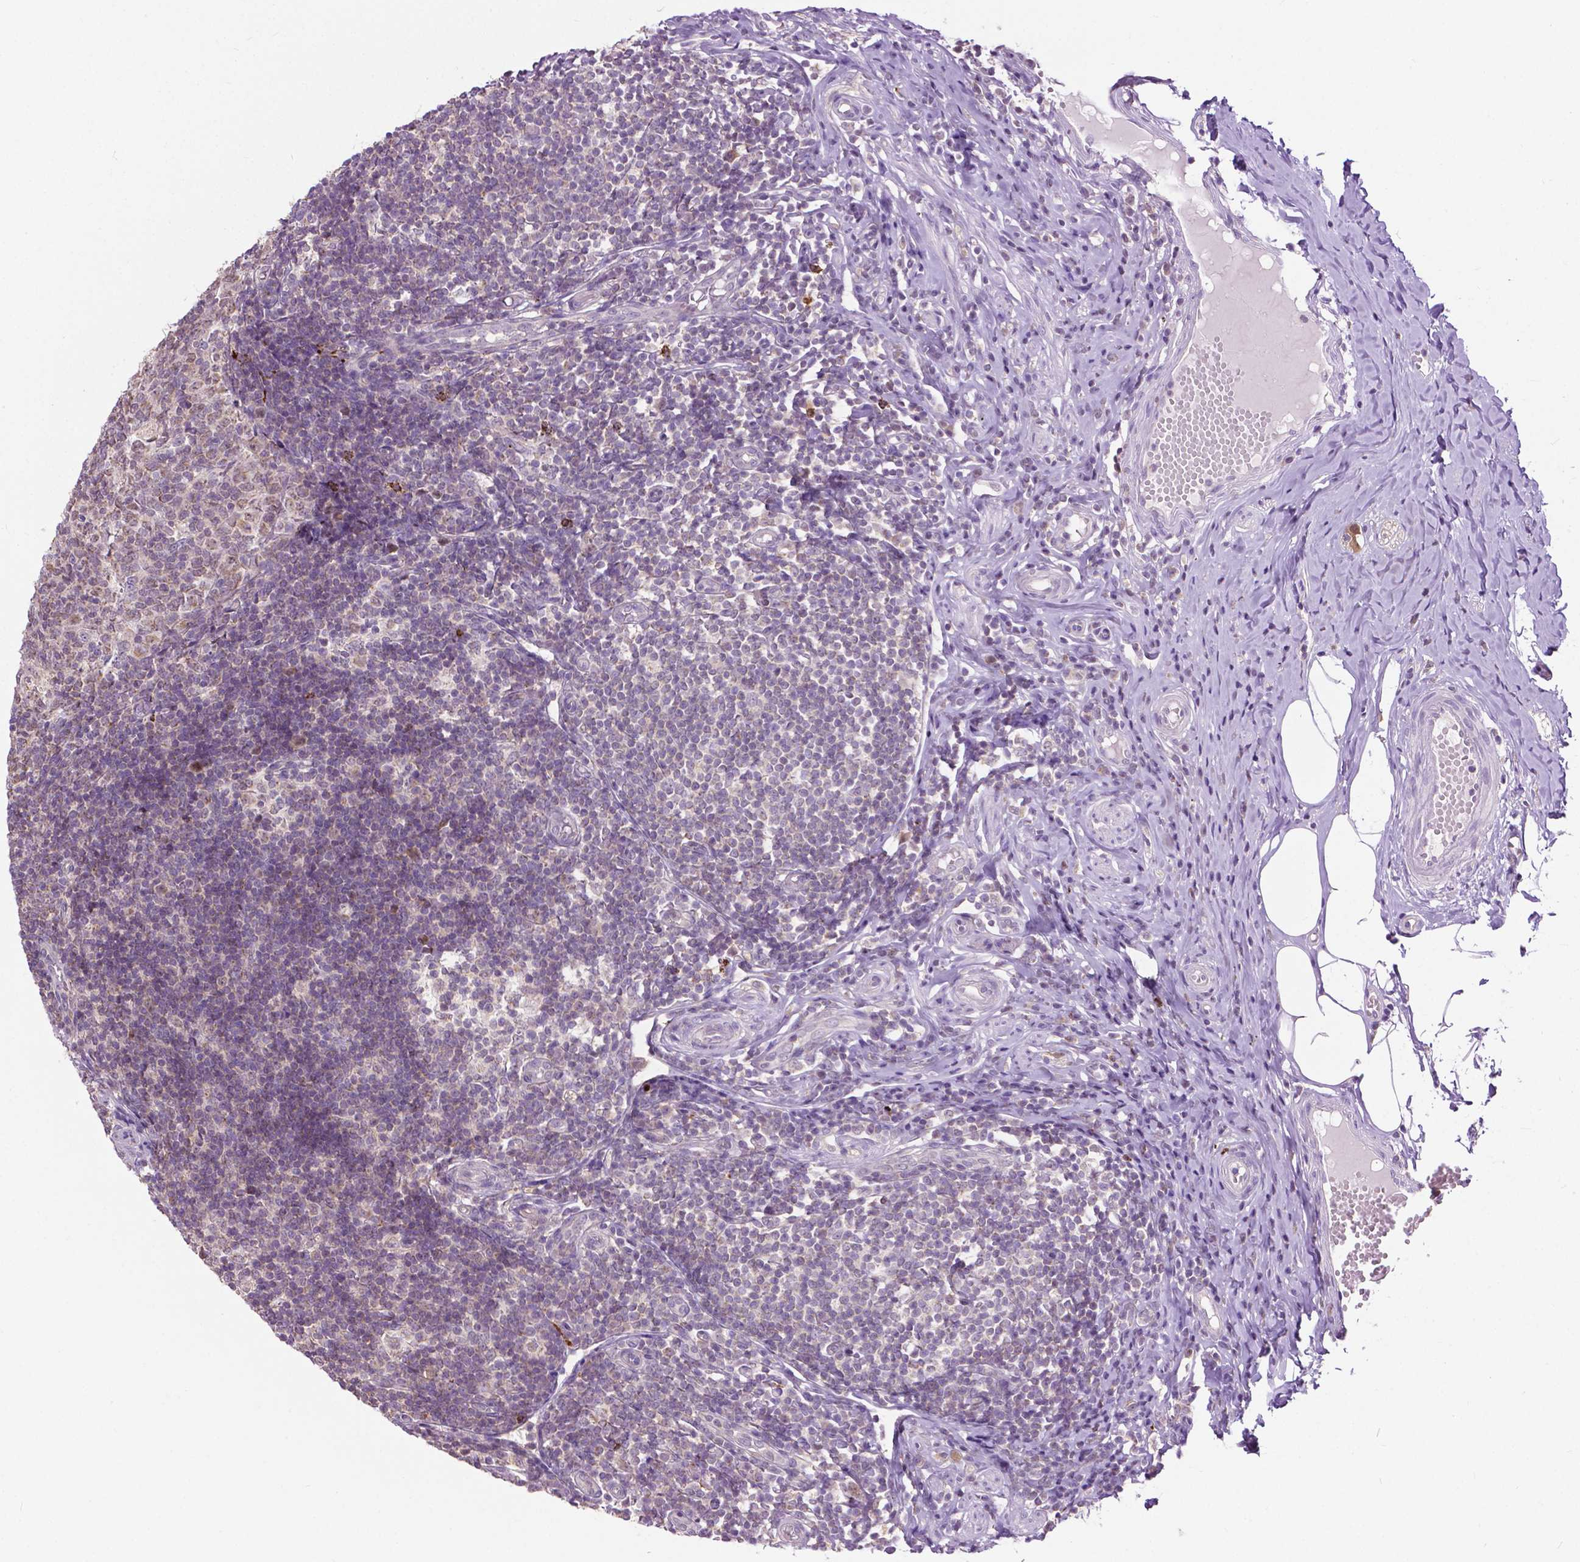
{"staining": {"intensity": "weak", "quantity": "25%-75%", "location": "cytoplasmic/membranous"}, "tissue": "appendix", "cell_type": "Glandular cells", "image_type": "normal", "snomed": [{"axis": "morphology", "description": "Normal tissue, NOS"}, {"axis": "topography", "description": "Appendix"}], "caption": "IHC of benign appendix displays low levels of weak cytoplasmic/membranous expression in approximately 25%-75% of glandular cells.", "gene": "TTC9B", "patient": {"sex": "male", "age": 18}}